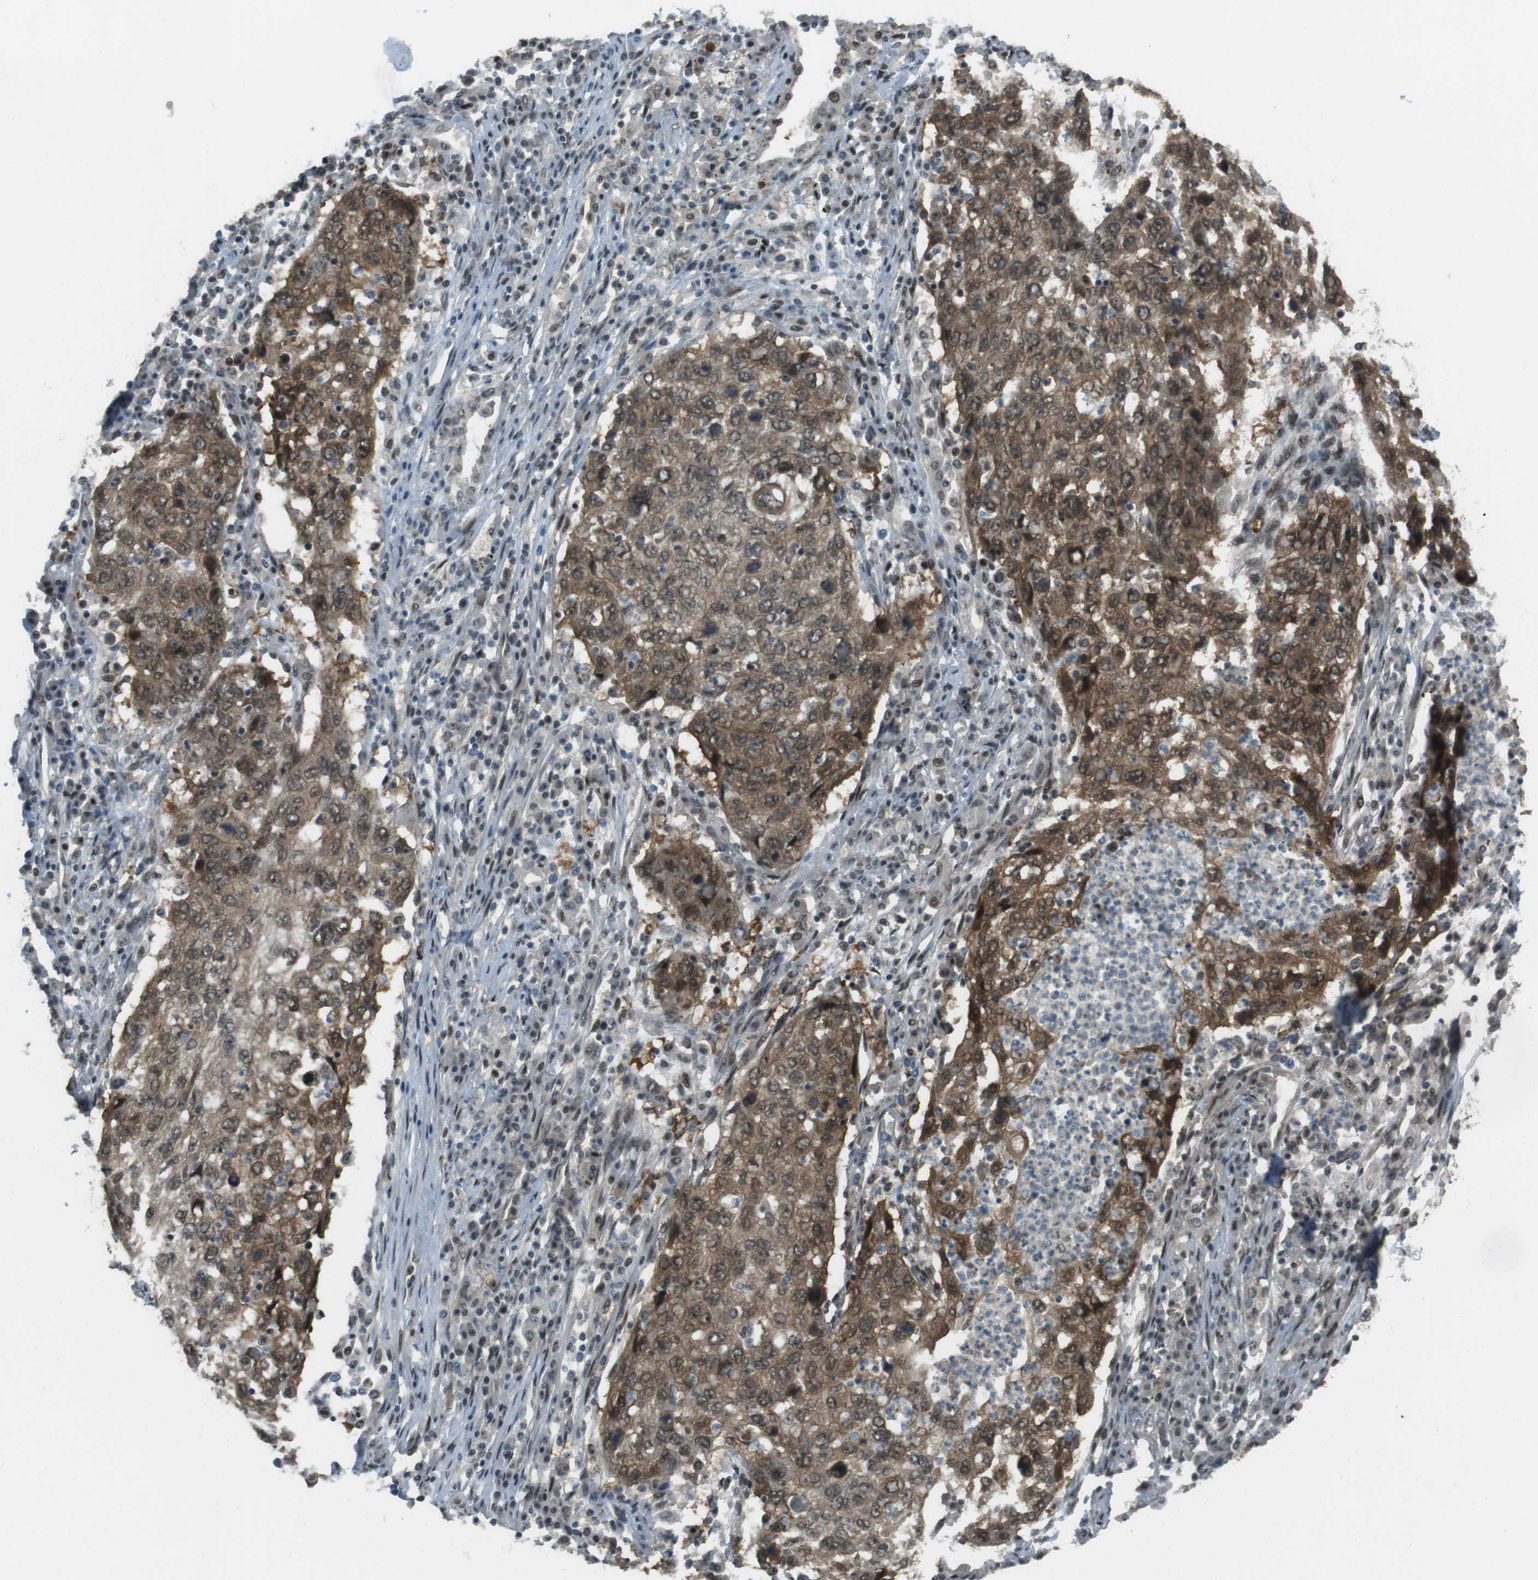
{"staining": {"intensity": "moderate", "quantity": ">75%", "location": "cytoplasmic/membranous,nuclear"}, "tissue": "lung cancer", "cell_type": "Tumor cells", "image_type": "cancer", "snomed": [{"axis": "morphology", "description": "Squamous cell carcinoma, NOS"}, {"axis": "topography", "description": "Lung"}], "caption": "Squamous cell carcinoma (lung) stained for a protein reveals moderate cytoplasmic/membranous and nuclear positivity in tumor cells.", "gene": "SLITRK5", "patient": {"sex": "female", "age": 63}}